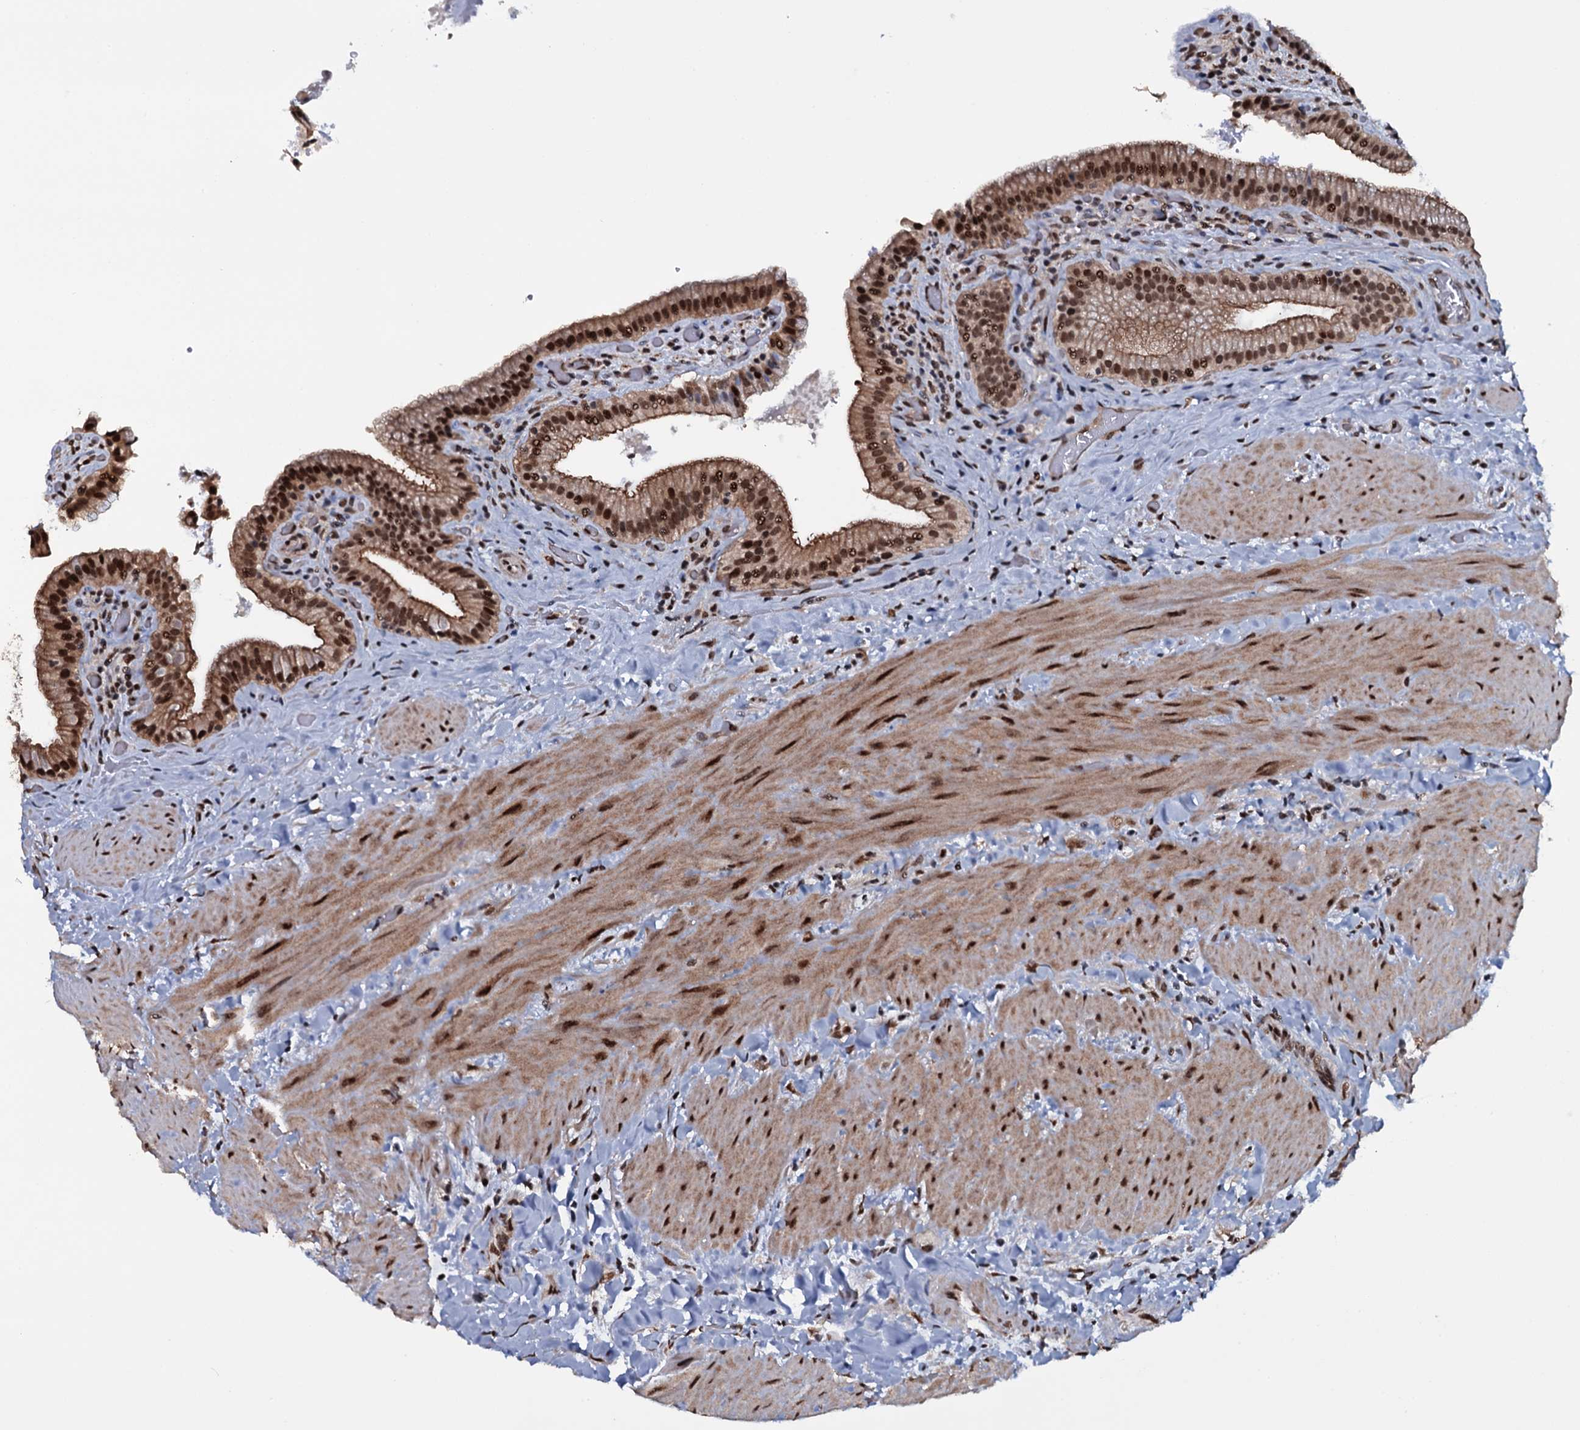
{"staining": {"intensity": "strong", "quantity": ">75%", "location": "cytoplasmic/membranous,nuclear"}, "tissue": "gallbladder", "cell_type": "Glandular cells", "image_type": "normal", "snomed": [{"axis": "morphology", "description": "Normal tissue, NOS"}, {"axis": "topography", "description": "Gallbladder"}], "caption": "Immunohistochemistry (IHC) of unremarkable gallbladder exhibits high levels of strong cytoplasmic/membranous,nuclear positivity in approximately >75% of glandular cells. Nuclei are stained in blue.", "gene": "SH2D4B", "patient": {"sex": "male", "age": 24}}